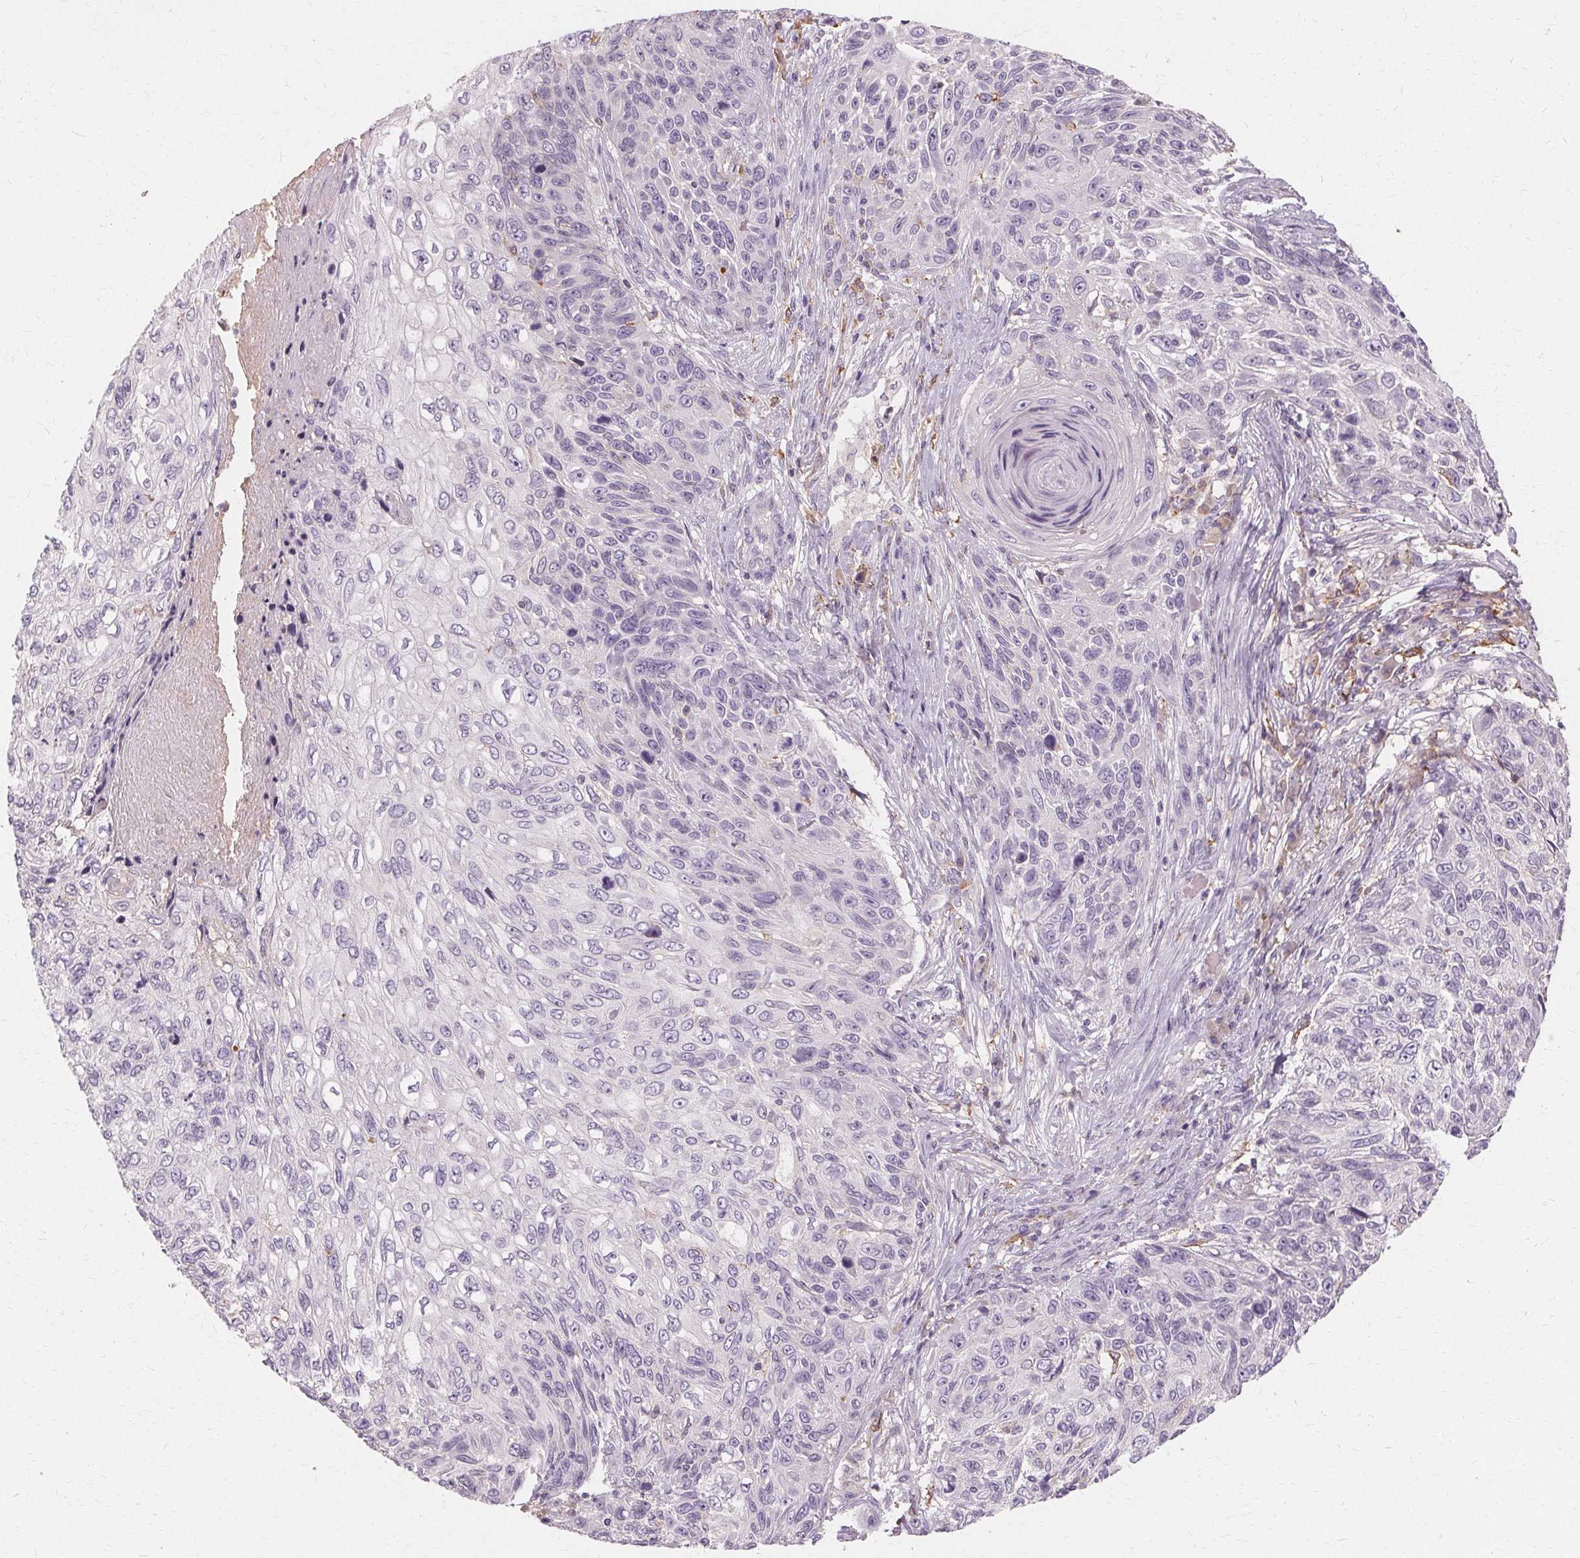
{"staining": {"intensity": "negative", "quantity": "none", "location": "none"}, "tissue": "skin cancer", "cell_type": "Tumor cells", "image_type": "cancer", "snomed": [{"axis": "morphology", "description": "Squamous cell carcinoma, NOS"}, {"axis": "topography", "description": "Skin"}], "caption": "A histopathology image of skin cancer stained for a protein reveals no brown staining in tumor cells. The staining is performed using DAB (3,3'-diaminobenzidine) brown chromogen with nuclei counter-stained in using hematoxylin.", "gene": "IFNGR1", "patient": {"sex": "male", "age": 92}}